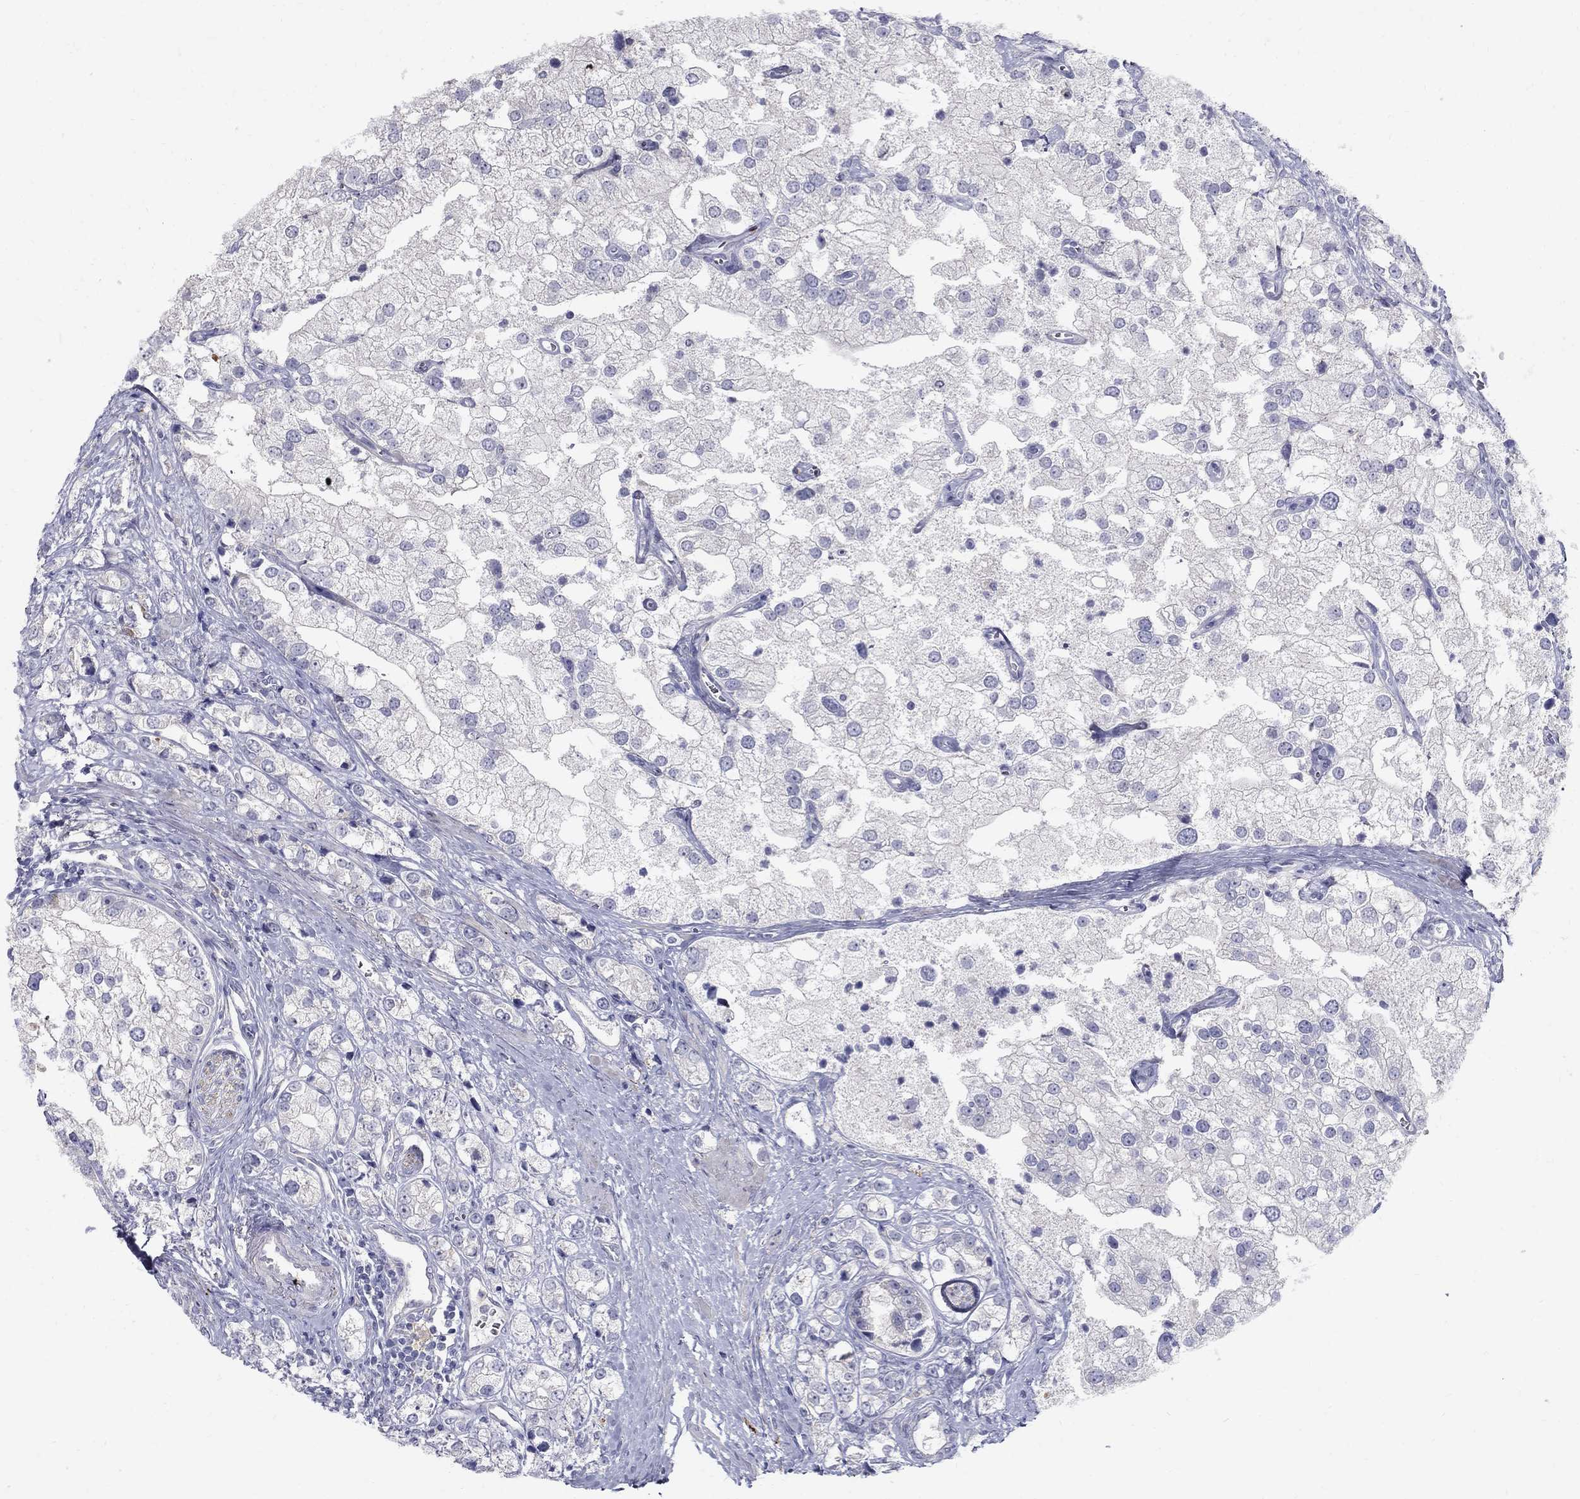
{"staining": {"intensity": "negative", "quantity": "none", "location": "none"}, "tissue": "prostate cancer", "cell_type": "Tumor cells", "image_type": "cancer", "snomed": [{"axis": "morphology", "description": "Adenocarcinoma, NOS"}, {"axis": "topography", "description": "Prostate and seminal vesicle, NOS"}, {"axis": "topography", "description": "Prostate"}], "caption": "Tumor cells are negative for protein expression in human prostate cancer.", "gene": "TP53TG5", "patient": {"sex": "male", "age": 79}}